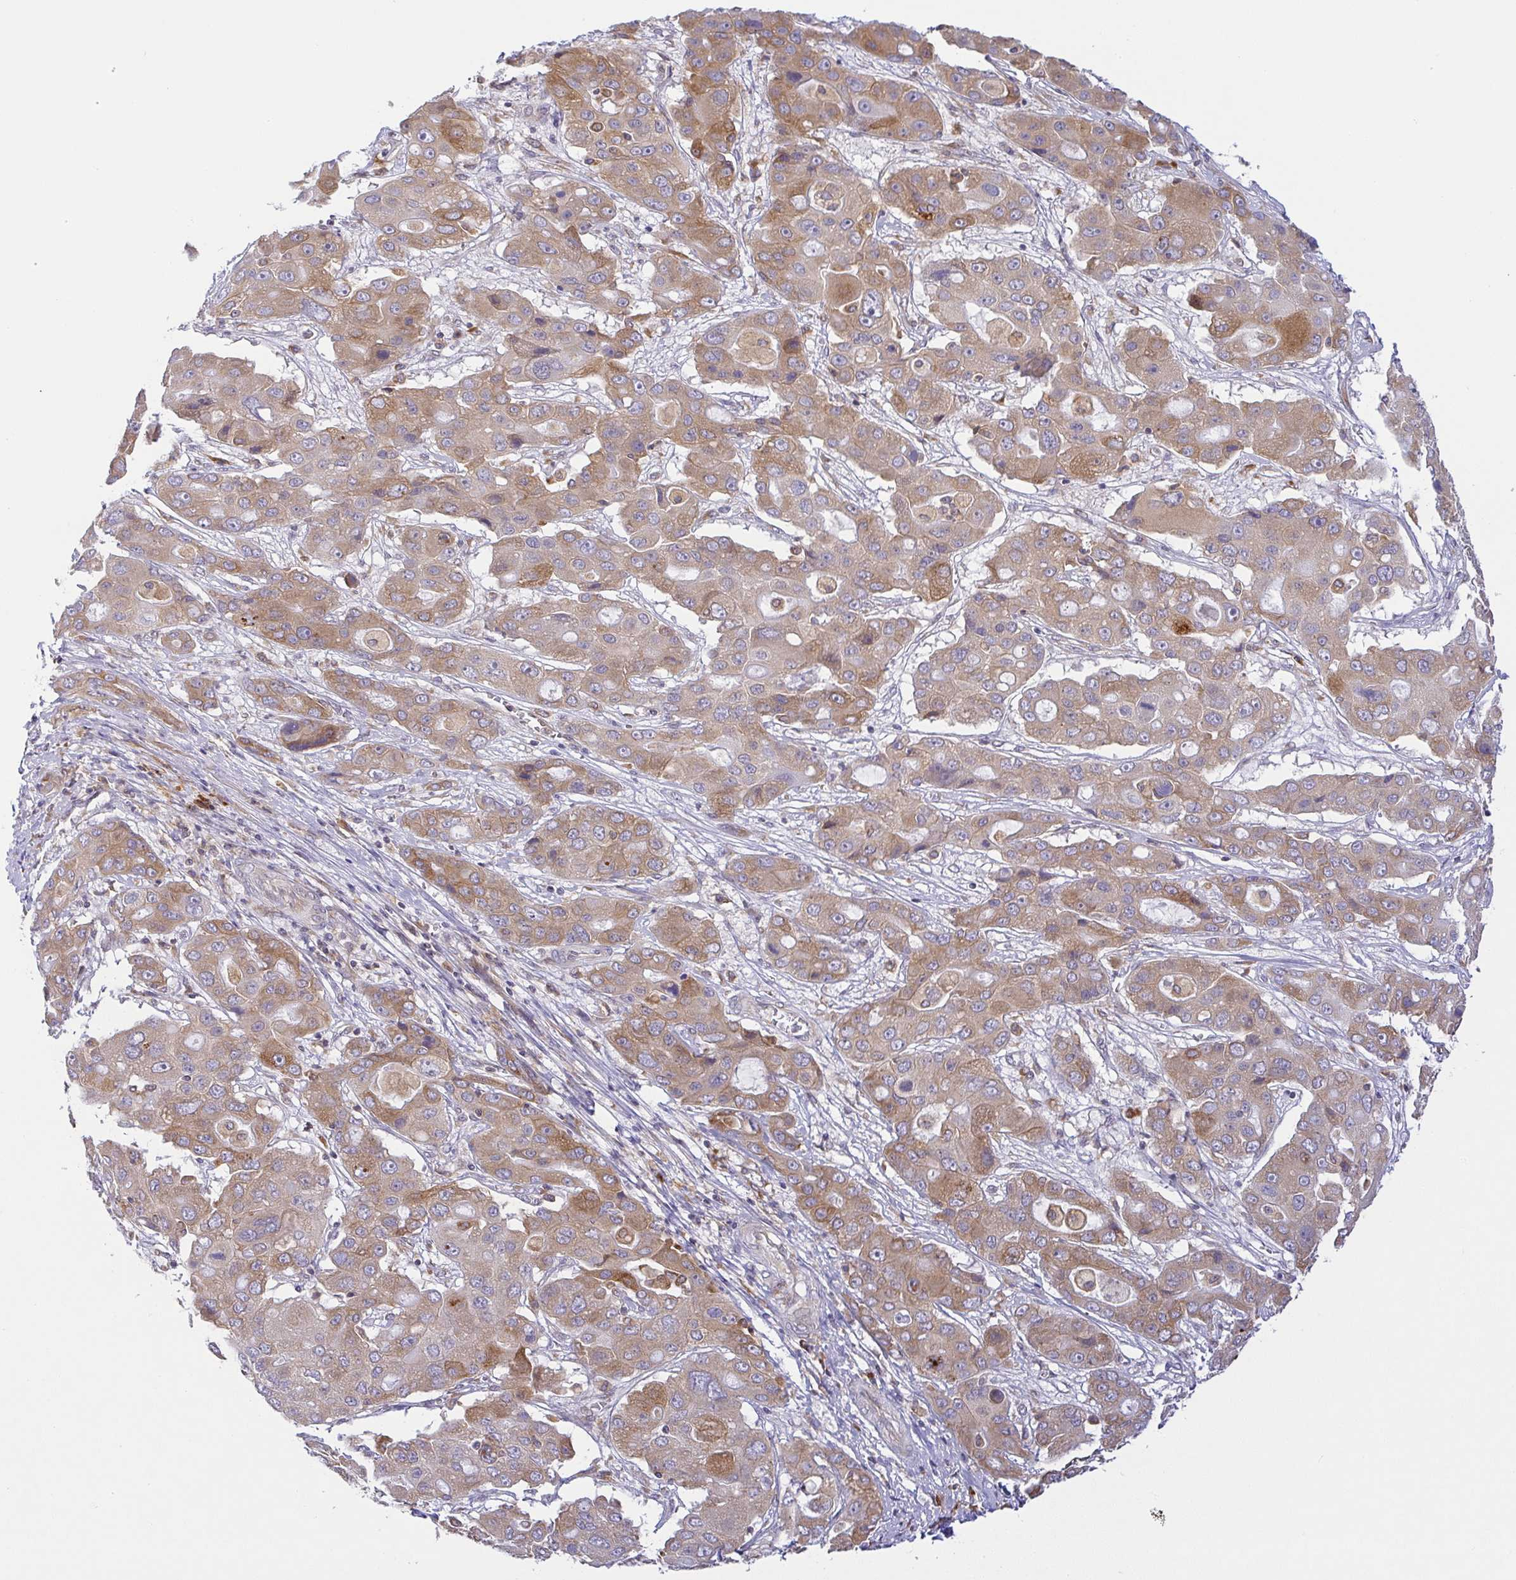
{"staining": {"intensity": "moderate", "quantity": ">75%", "location": "cytoplasmic/membranous"}, "tissue": "liver cancer", "cell_type": "Tumor cells", "image_type": "cancer", "snomed": [{"axis": "morphology", "description": "Cholangiocarcinoma"}, {"axis": "topography", "description": "Liver"}], "caption": "Liver cholangiocarcinoma tissue displays moderate cytoplasmic/membranous positivity in about >75% of tumor cells, visualized by immunohistochemistry.", "gene": "DERL2", "patient": {"sex": "male", "age": 67}}